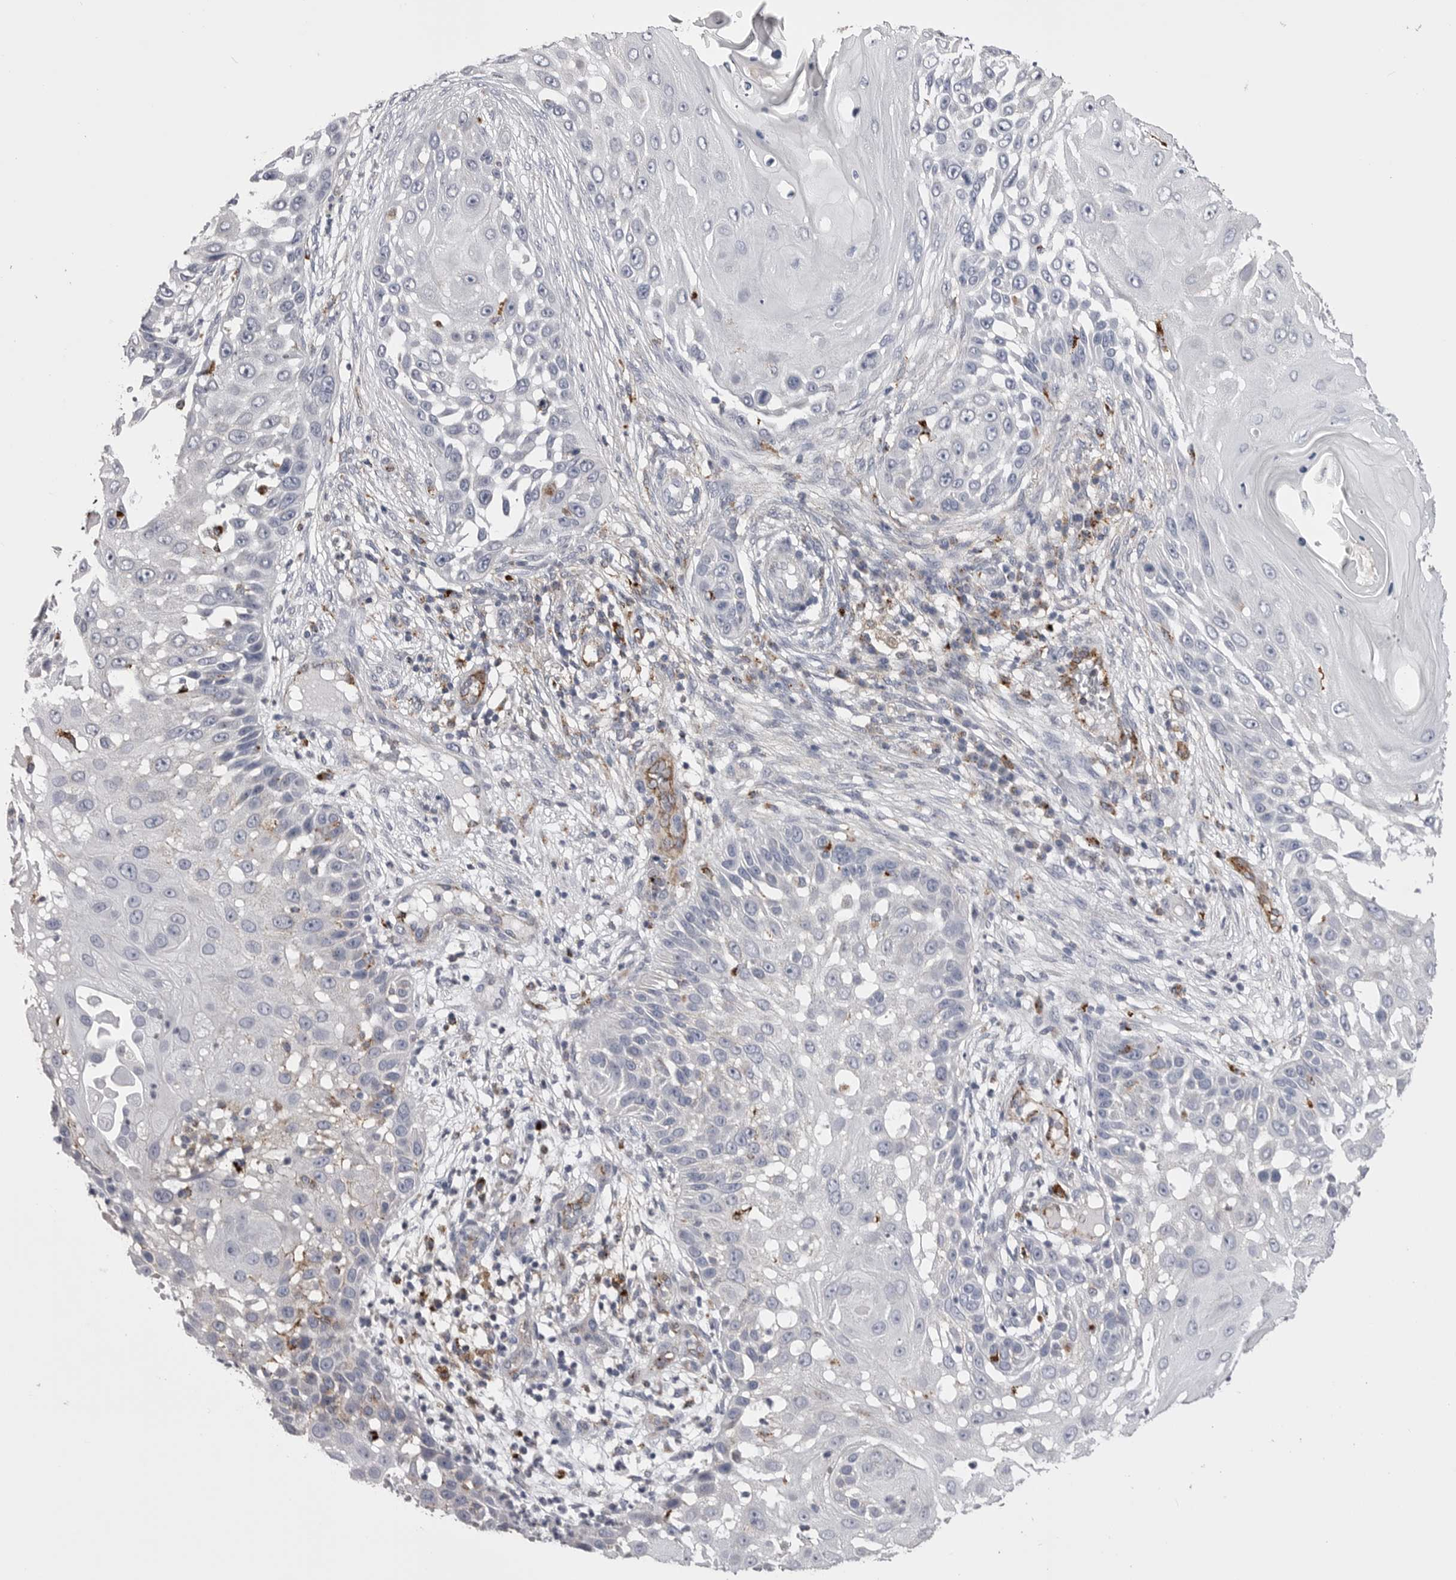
{"staining": {"intensity": "negative", "quantity": "none", "location": "none"}, "tissue": "skin cancer", "cell_type": "Tumor cells", "image_type": "cancer", "snomed": [{"axis": "morphology", "description": "Squamous cell carcinoma, NOS"}, {"axis": "topography", "description": "Skin"}], "caption": "High magnification brightfield microscopy of skin cancer (squamous cell carcinoma) stained with DAB (brown) and counterstained with hematoxylin (blue): tumor cells show no significant positivity.", "gene": "PSPN", "patient": {"sex": "female", "age": 44}}